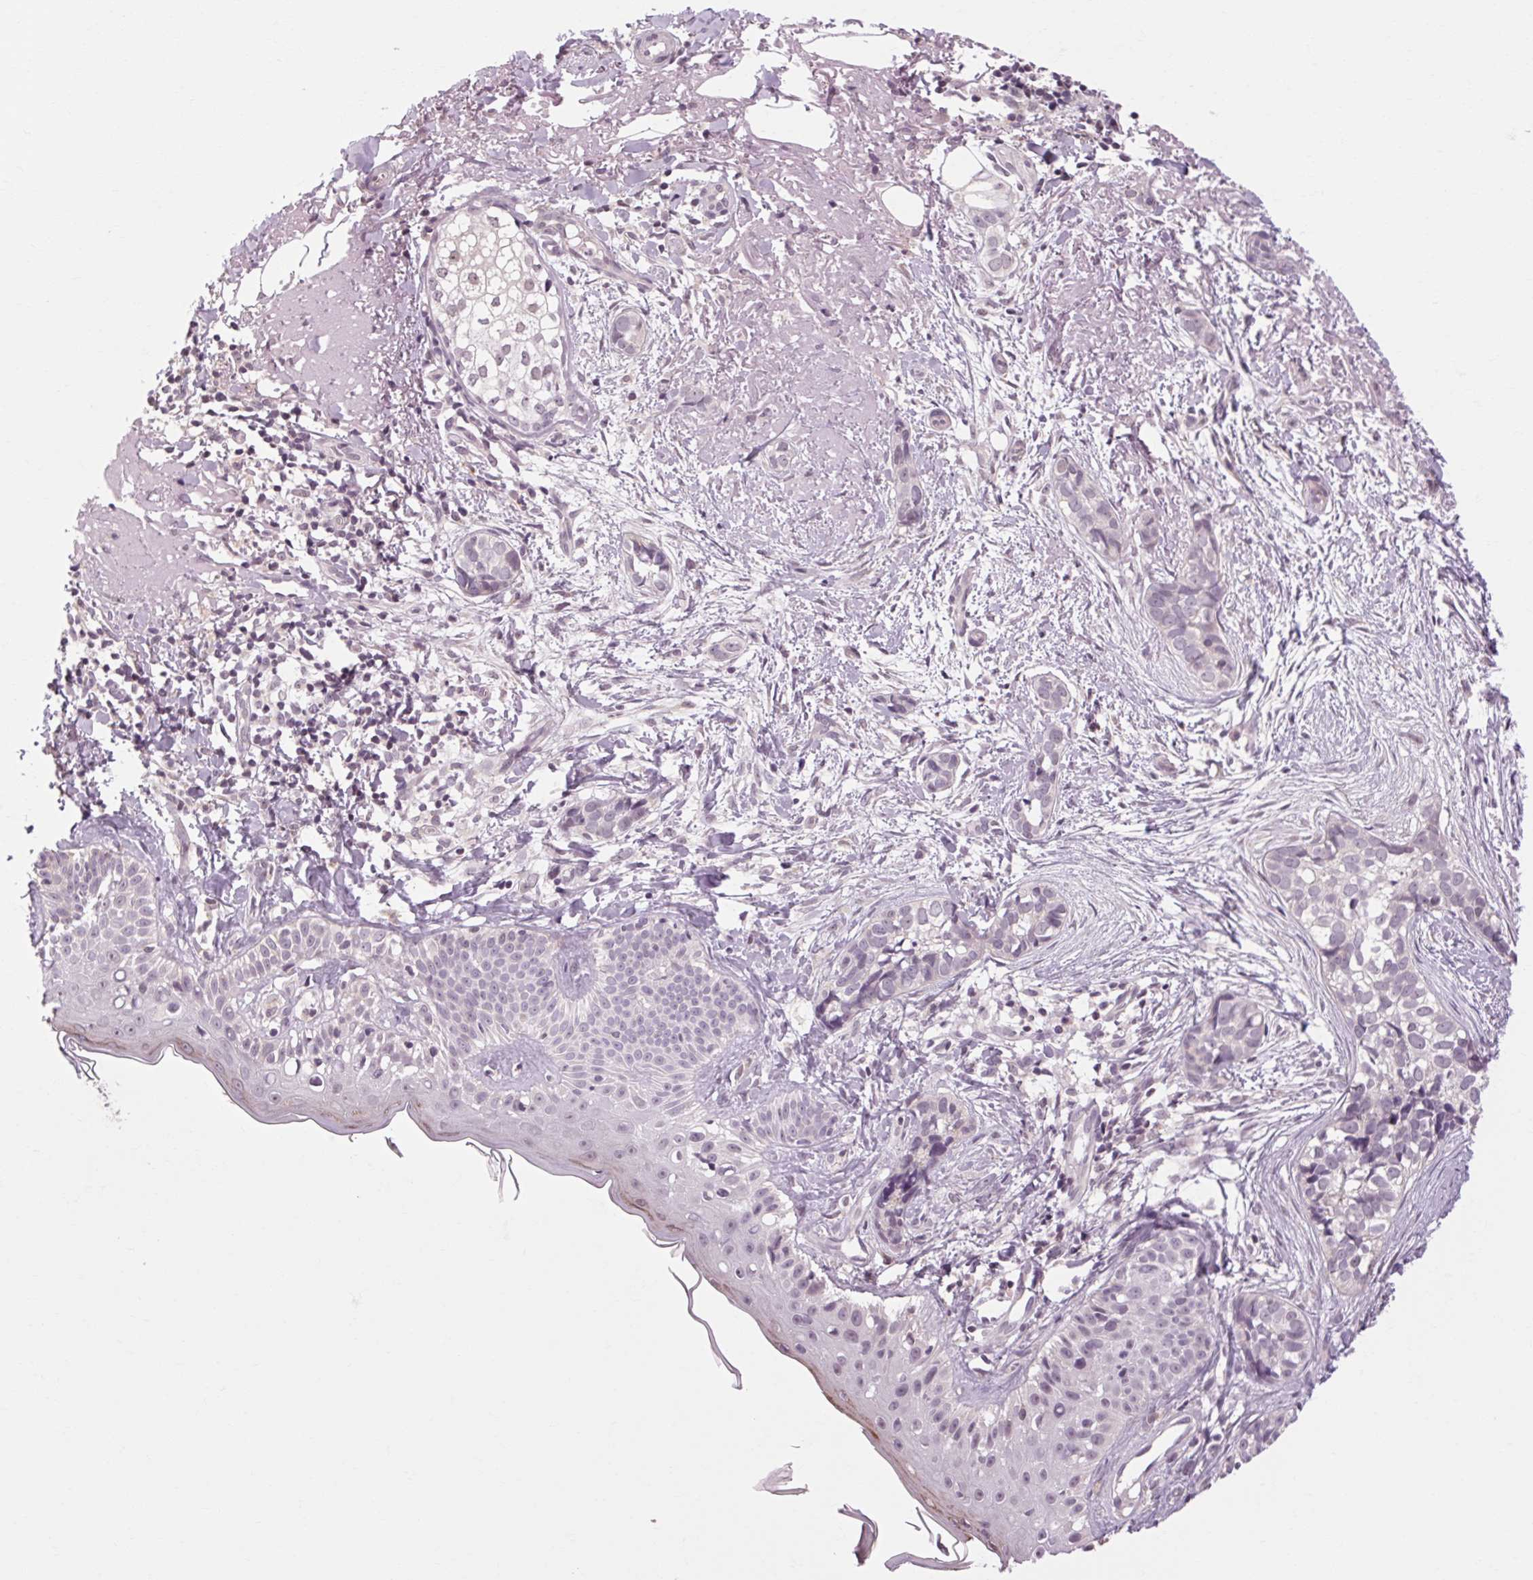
{"staining": {"intensity": "negative", "quantity": "none", "location": "none"}, "tissue": "skin cancer", "cell_type": "Tumor cells", "image_type": "cancer", "snomed": [{"axis": "morphology", "description": "Basal cell carcinoma"}, {"axis": "topography", "description": "Skin"}], "caption": "A micrograph of skin cancer (basal cell carcinoma) stained for a protein displays no brown staining in tumor cells.", "gene": "KLHL40", "patient": {"sex": "male", "age": 87}}